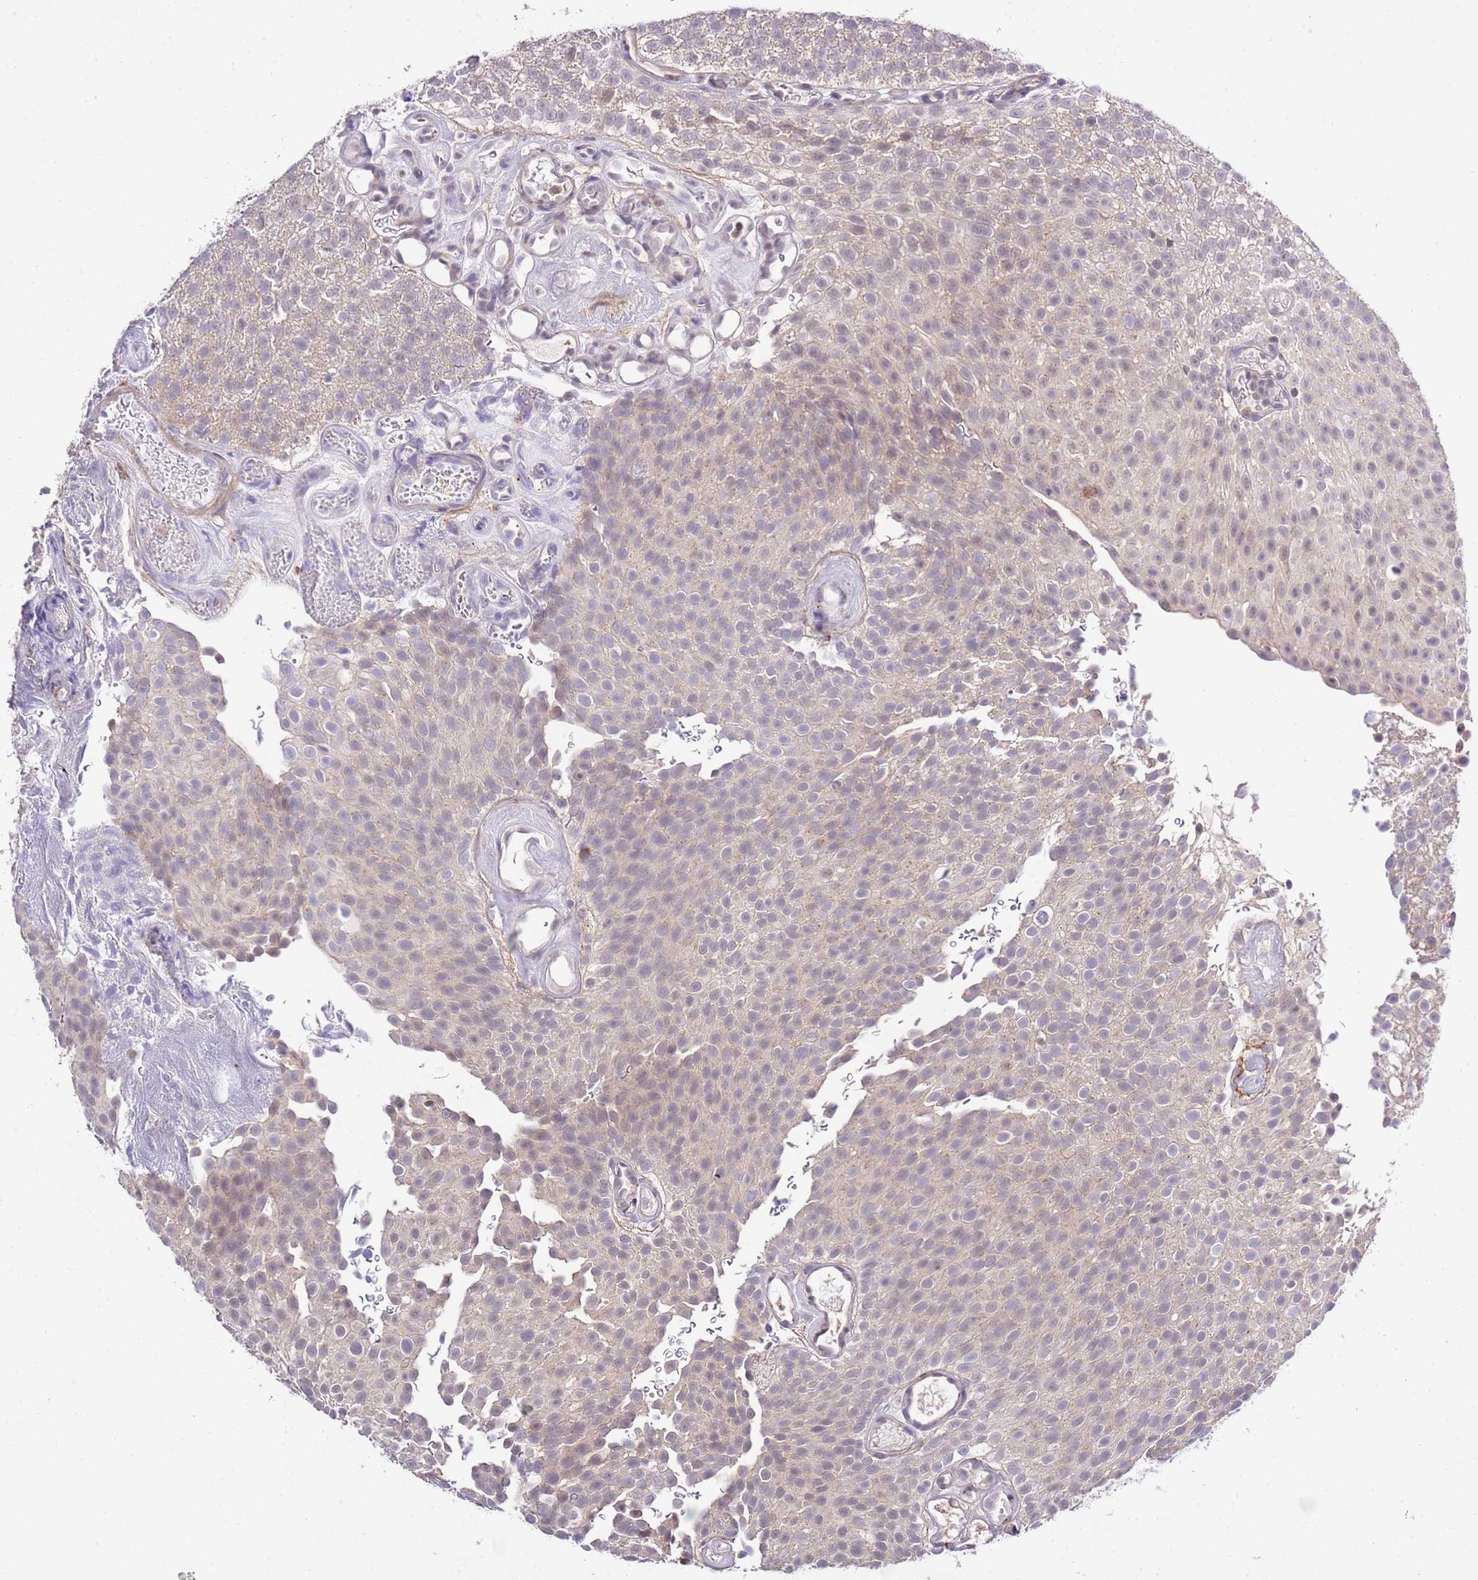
{"staining": {"intensity": "negative", "quantity": "none", "location": "none"}, "tissue": "urothelial cancer", "cell_type": "Tumor cells", "image_type": "cancer", "snomed": [{"axis": "morphology", "description": "Urothelial carcinoma, Low grade"}, {"axis": "topography", "description": "Urinary bladder"}], "caption": "Histopathology image shows no significant protein expression in tumor cells of low-grade urothelial carcinoma. Brightfield microscopy of IHC stained with DAB (3,3'-diaminobenzidine) (brown) and hematoxylin (blue), captured at high magnification.", "gene": "EFHD1", "patient": {"sex": "male", "age": 78}}